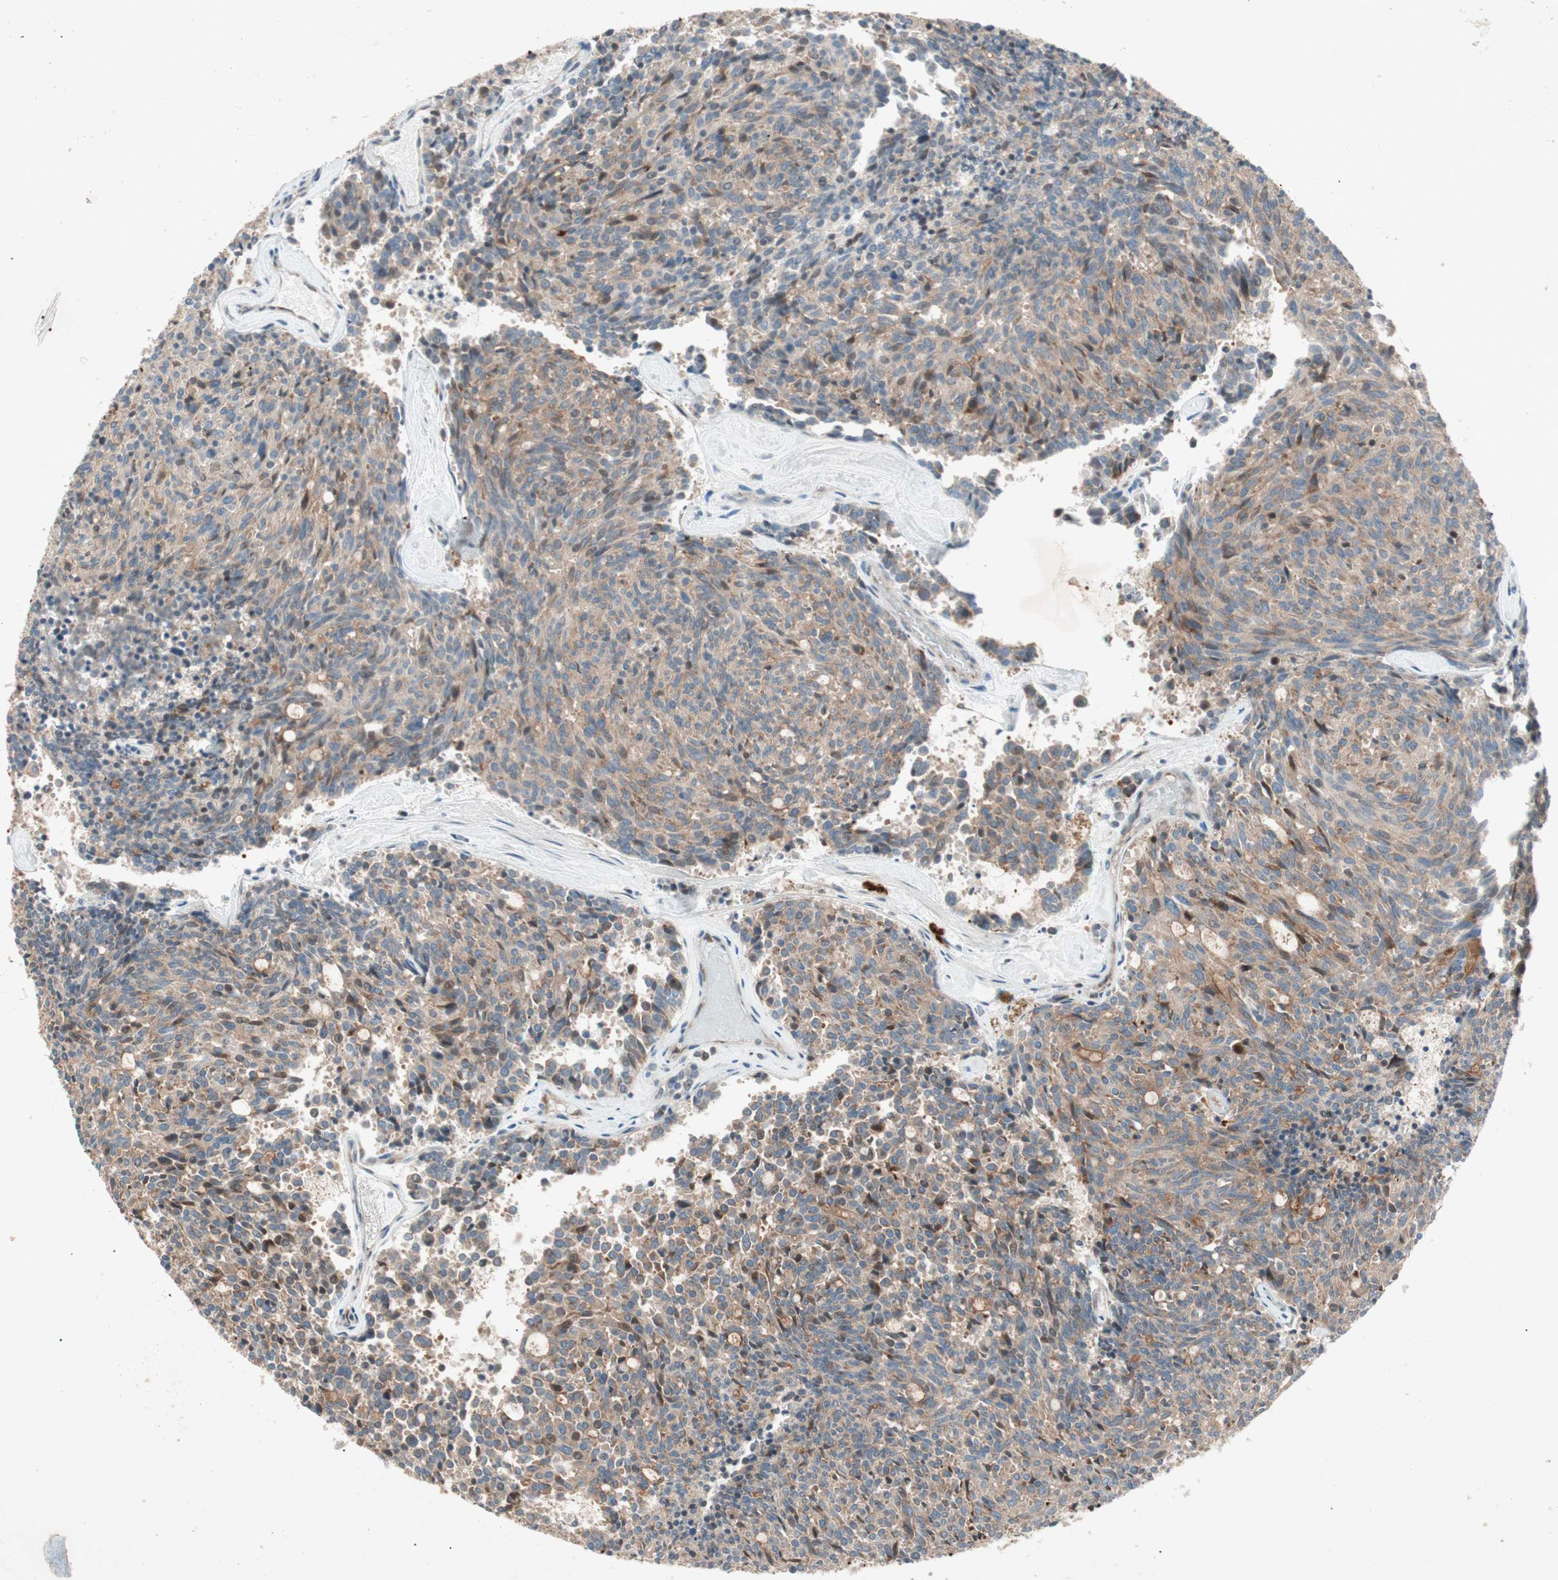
{"staining": {"intensity": "moderate", "quantity": ">75%", "location": "cytoplasmic/membranous"}, "tissue": "carcinoid", "cell_type": "Tumor cells", "image_type": "cancer", "snomed": [{"axis": "morphology", "description": "Carcinoid, malignant, NOS"}, {"axis": "topography", "description": "Pancreas"}], "caption": "Protein expression analysis of carcinoid shows moderate cytoplasmic/membranous expression in about >75% of tumor cells.", "gene": "APOO", "patient": {"sex": "female", "age": 54}}